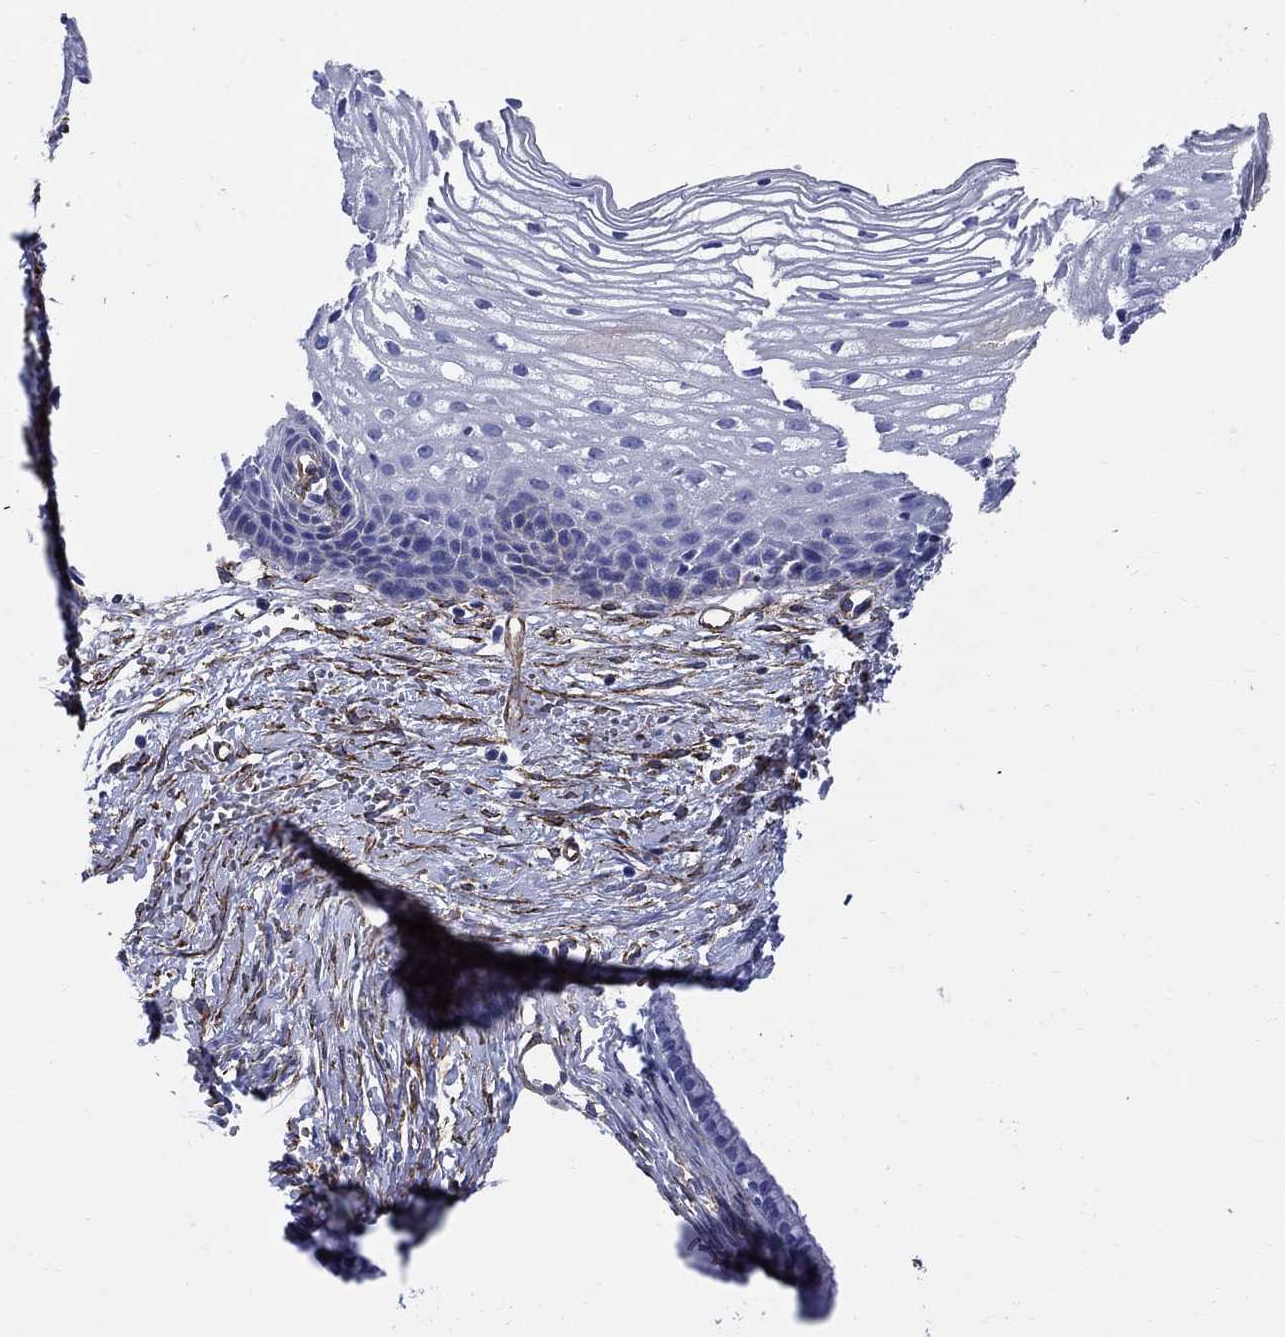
{"staining": {"intensity": "negative", "quantity": "none", "location": "none"}, "tissue": "cervix", "cell_type": "Glandular cells", "image_type": "normal", "snomed": [{"axis": "morphology", "description": "Normal tissue, NOS"}, {"axis": "topography", "description": "Cervix"}], "caption": "Benign cervix was stained to show a protein in brown. There is no significant staining in glandular cells. Nuclei are stained in blue.", "gene": "VTN", "patient": {"sex": "female", "age": 40}}